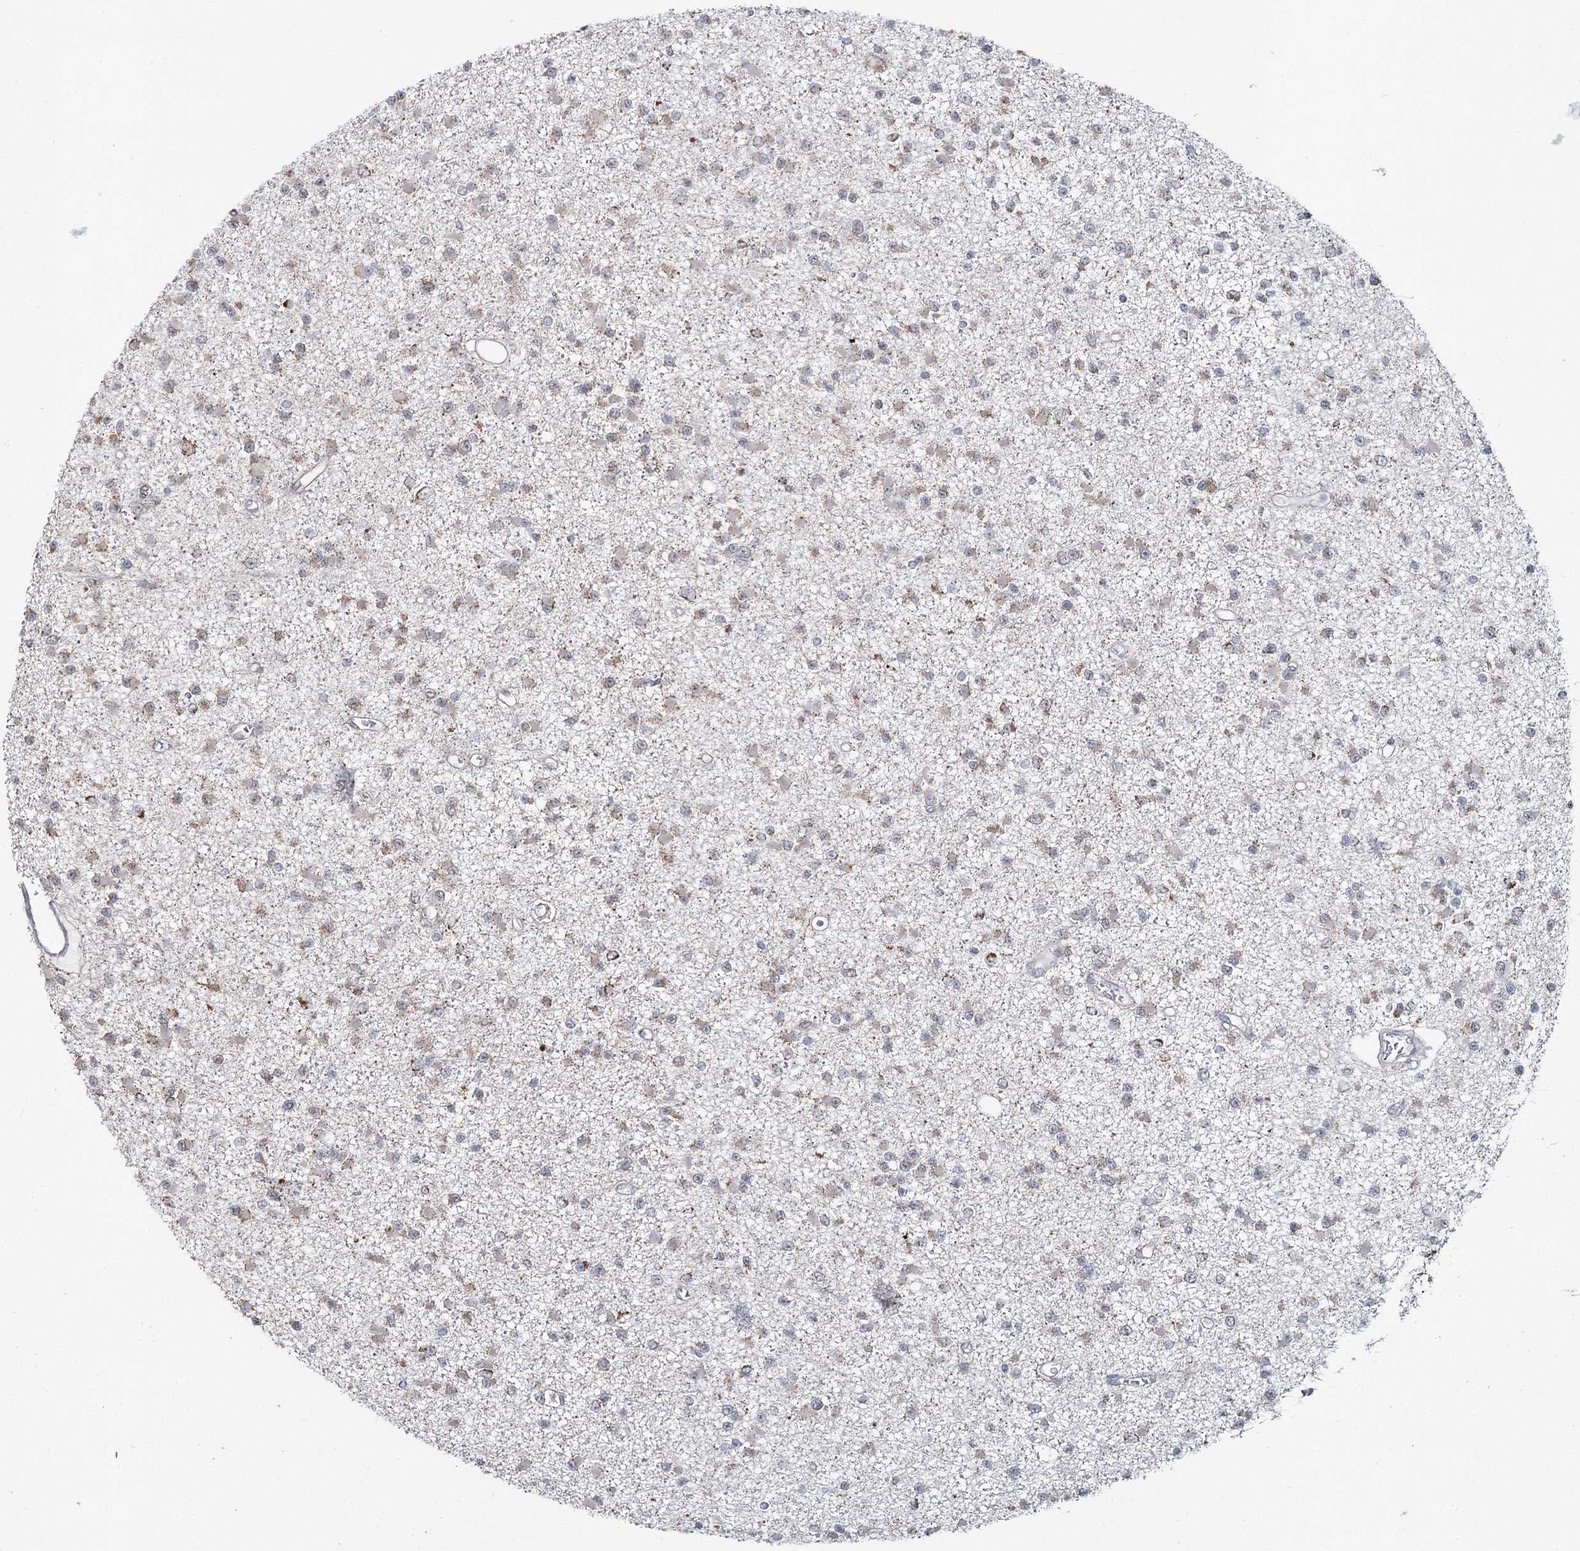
{"staining": {"intensity": "weak", "quantity": "<25%", "location": "cytoplasmic/membranous"}, "tissue": "glioma", "cell_type": "Tumor cells", "image_type": "cancer", "snomed": [{"axis": "morphology", "description": "Glioma, malignant, Low grade"}, {"axis": "topography", "description": "Brain"}], "caption": "Image shows no protein staining in tumor cells of glioma tissue. (Stains: DAB immunohistochemistry (IHC) with hematoxylin counter stain, Microscopy: brightfield microscopy at high magnification).", "gene": "PDHX", "patient": {"sex": "female", "age": 22}}